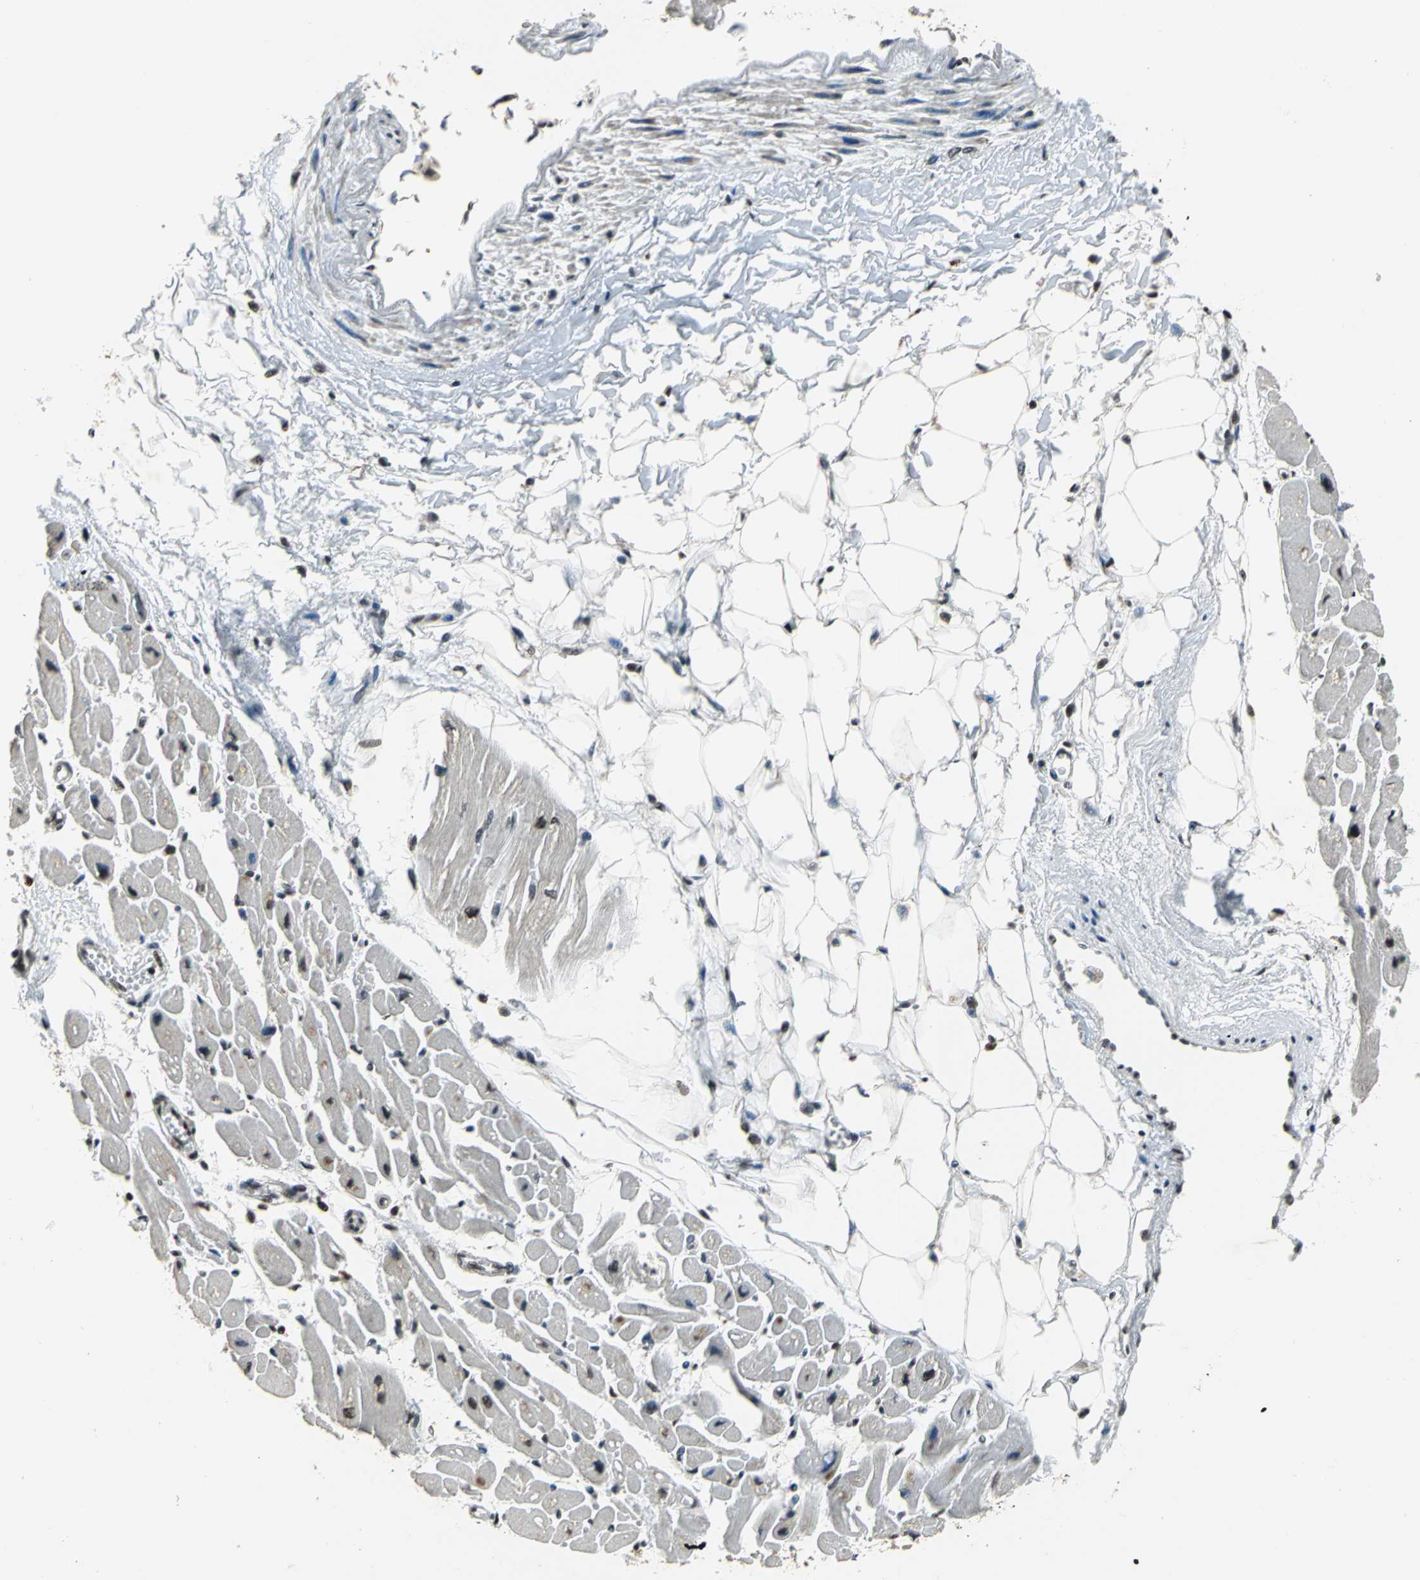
{"staining": {"intensity": "weak", "quantity": "<25%", "location": "cytoplasmic/membranous"}, "tissue": "heart muscle", "cell_type": "Cardiomyocytes", "image_type": "normal", "snomed": [{"axis": "morphology", "description": "Normal tissue, NOS"}, {"axis": "topography", "description": "Heart"}], "caption": "The photomicrograph reveals no staining of cardiomyocytes in benign heart muscle.", "gene": "BCLAF1", "patient": {"sex": "female", "age": 54}}